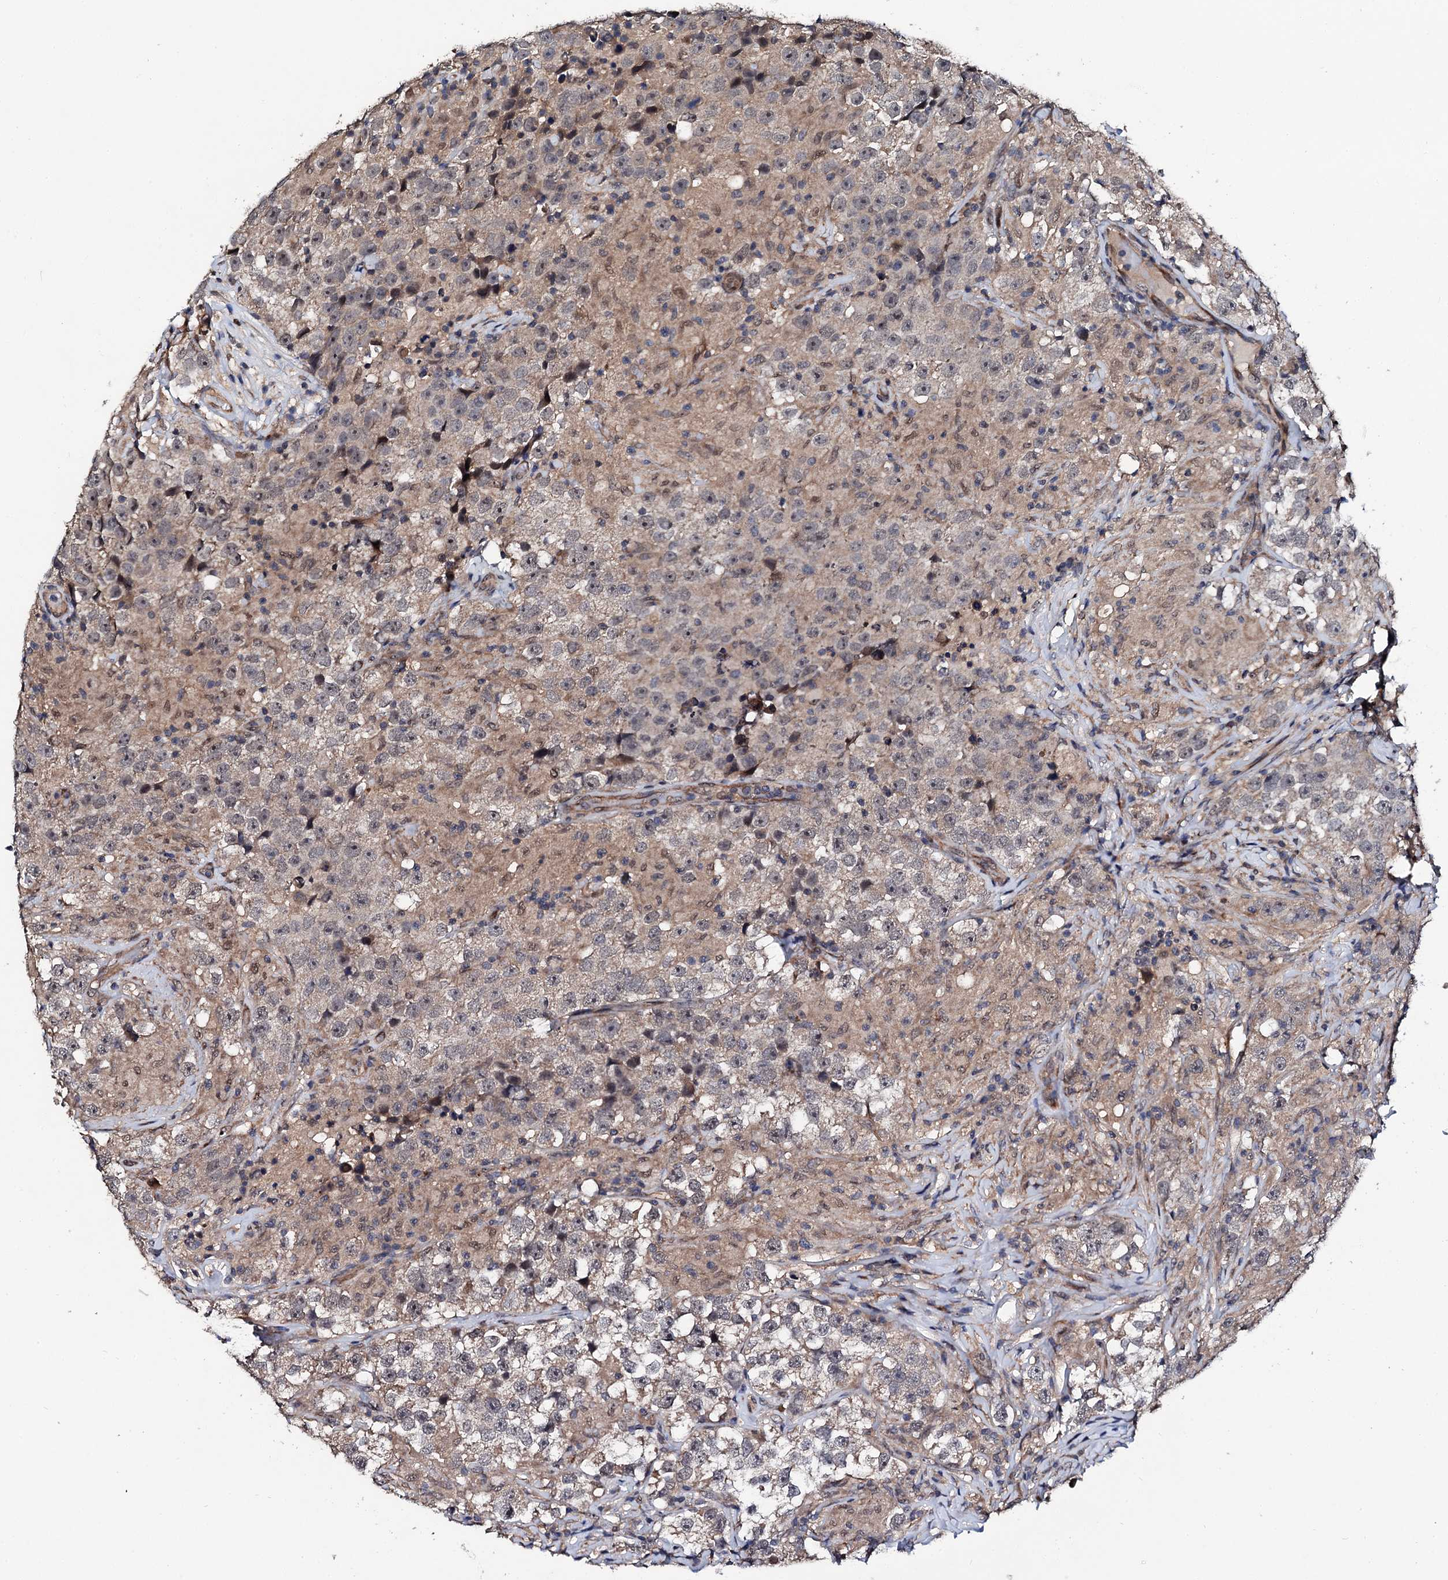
{"staining": {"intensity": "weak", "quantity": "25%-75%", "location": "cytoplasmic/membranous,nuclear"}, "tissue": "testis cancer", "cell_type": "Tumor cells", "image_type": "cancer", "snomed": [{"axis": "morphology", "description": "Seminoma, NOS"}, {"axis": "topography", "description": "Testis"}], "caption": "Immunohistochemistry (IHC) (DAB (3,3'-diaminobenzidine)) staining of human testis cancer (seminoma) shows weak cytoplasmic/membranous and nuclear protein positivity in about 25%-75% of tumor cells.", "gene": "IP6K1", "patient": {"sex": "male", "age": 46}}